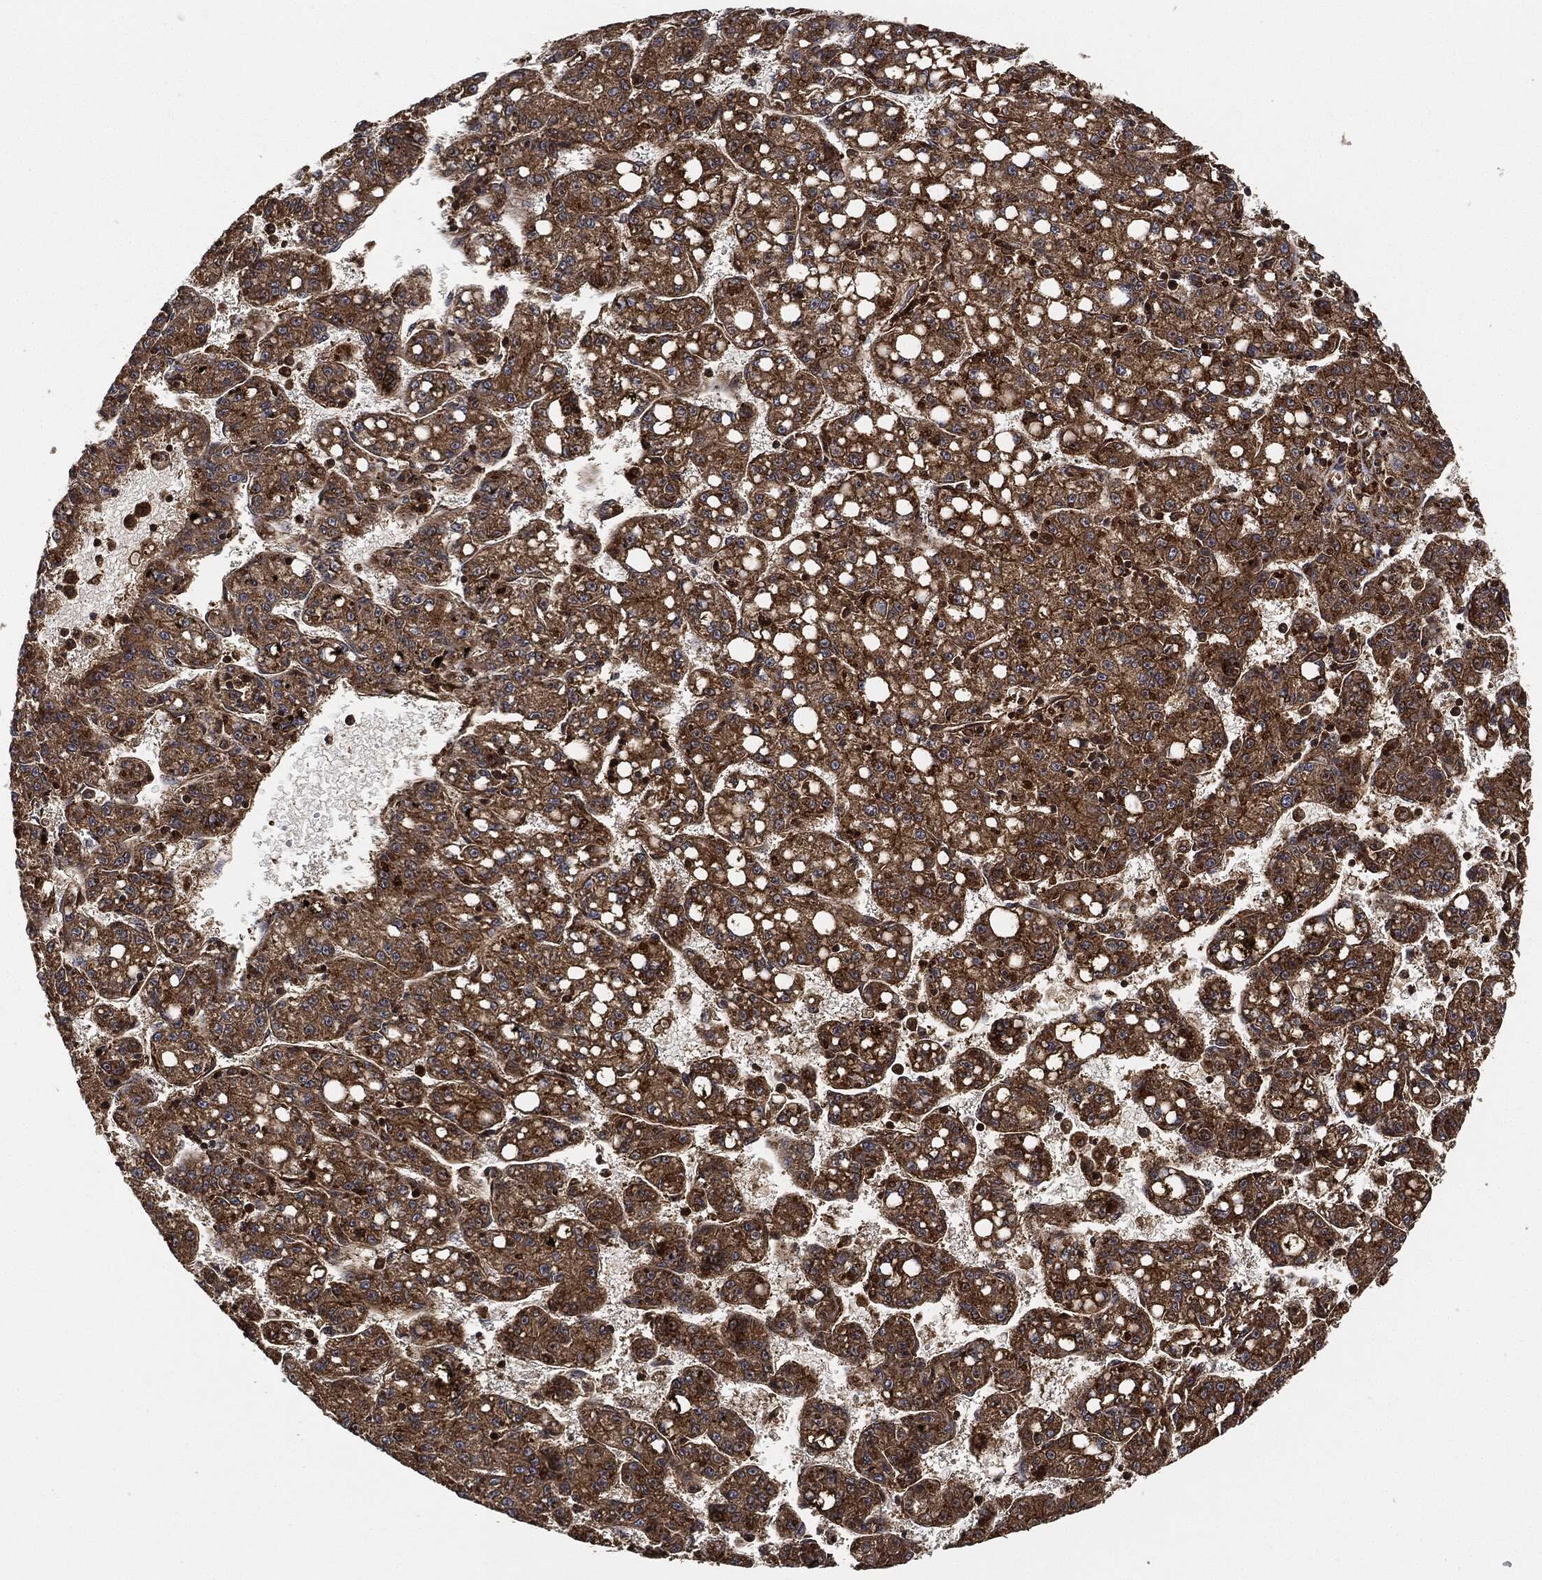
{"staining": {"intensity": "strong", "quantity": ">75%", "location": "cytoplasmic/membranous"}, "tissue": "liver cancer", "cell_type": "Tumor cells", "image_type": "cancer", "snomed": [{"axis": "morphology", "description": "Carcinoma, Hepatocellular, NOS"}, {"axis": "topography", "description": "Liver"}], "caption": "The photomicrograph shows a brown stain indicating the presence of a protein in the cytoplasmic/membranous of tumor cells in liver cancer (hepatocellular carcinoma). Immunohistochemistry stains the protein in brown and the nuclei are stained blue.", "gene": "CEP290", "patient": {"sex": "female", "age": 65}}